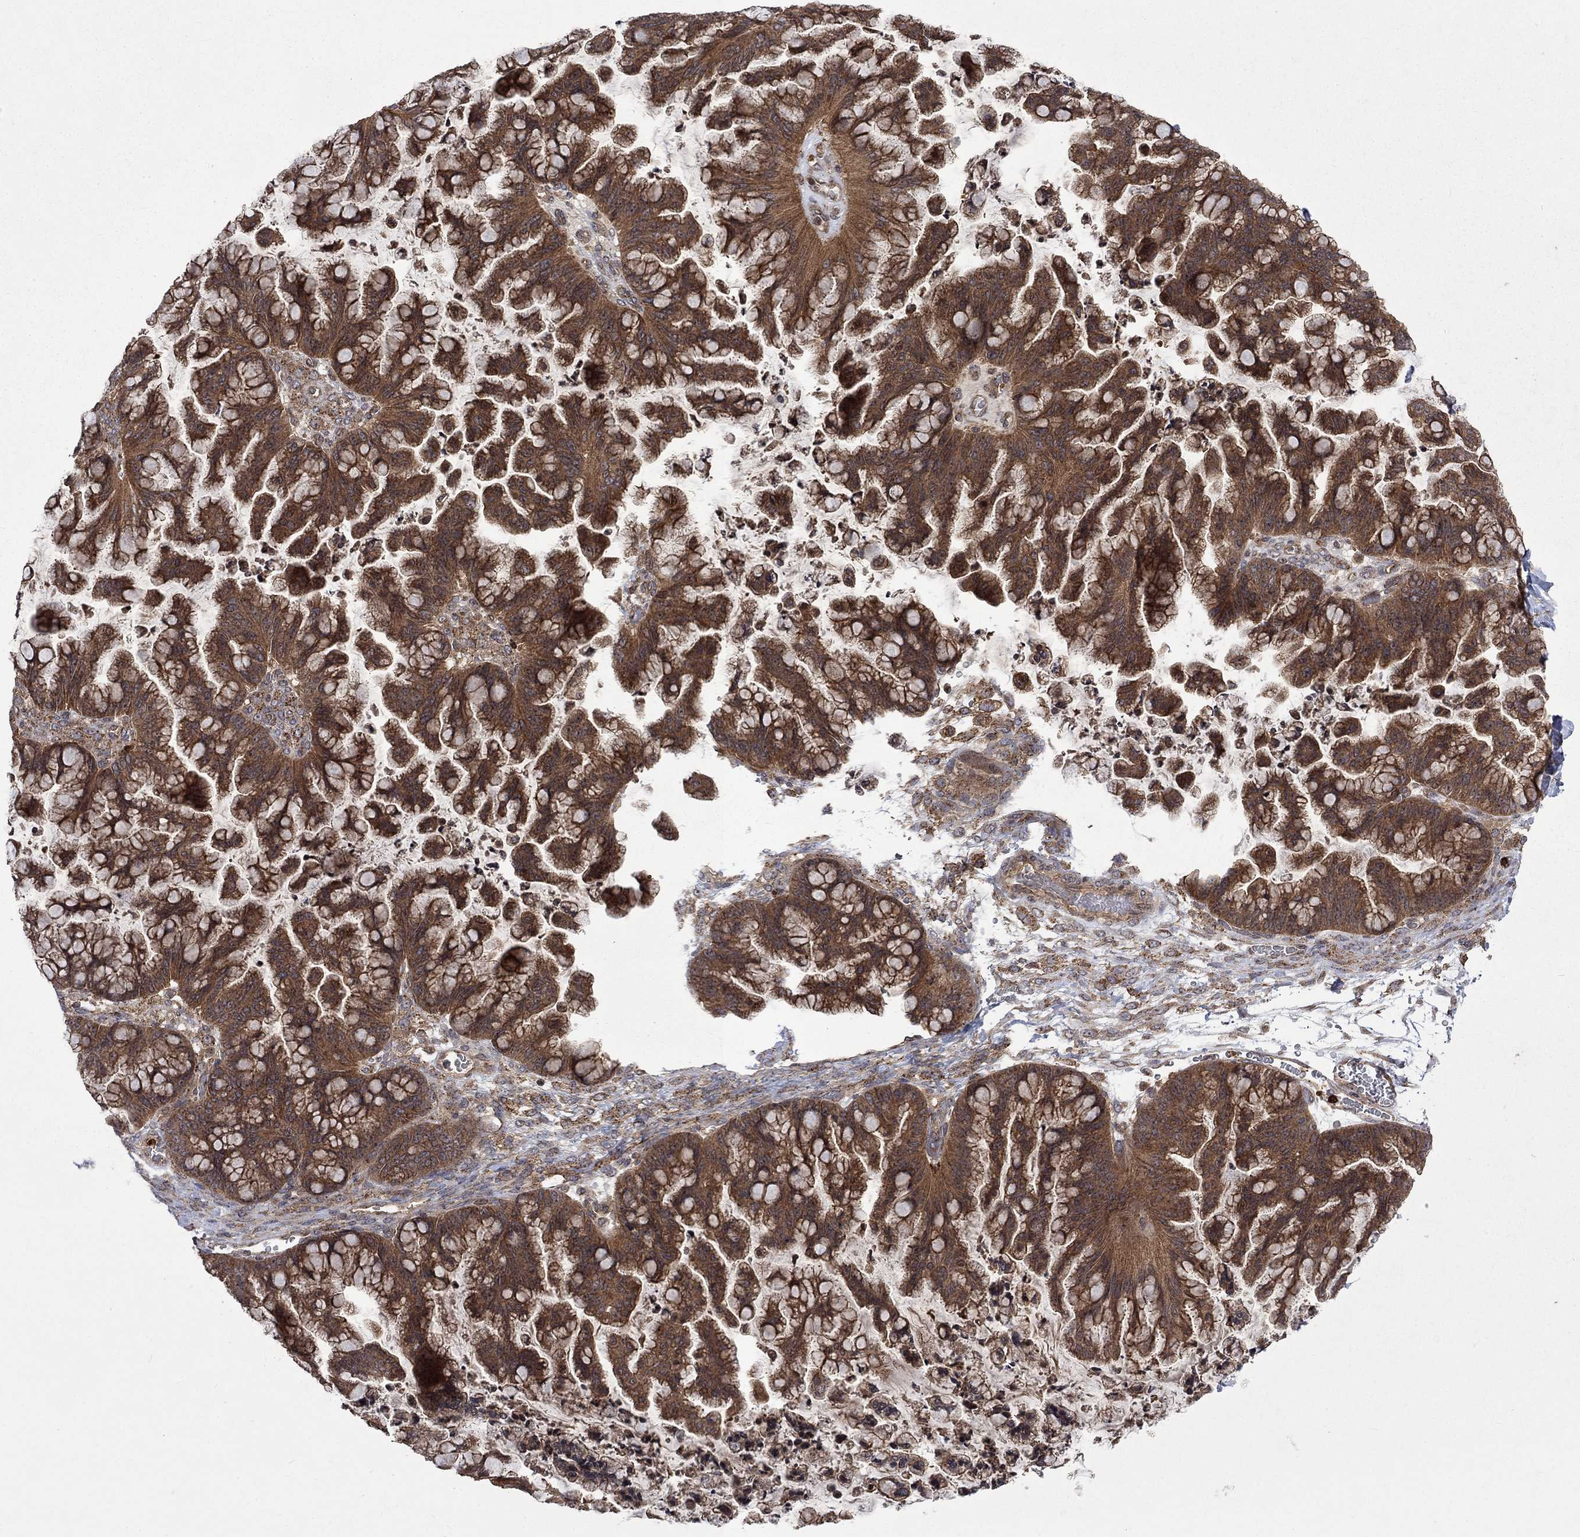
{"staining": {"intensity": "moderate", "quantity": ">75%", "location": "cytoplasmic/membranous"}, "tissue": "ovarian cancer", "cell_type": "Tumor cells", "image_type": "cancer", "snomed": [{"axis": "morphology", "description": "Cystadenocarcinoma, mucinous, NOS"}, {"axis": "topography", "description": "Ovary"}], "caption": "This image reveals IHC staining of human mucinous cystadenocarcinoma (ovarian), with medium moderate cytoplasmic/membranous staining in approximately >75% of tumor cells.", "gene": "TMEM33", "patient": {"sex": "female", "age": 67}}